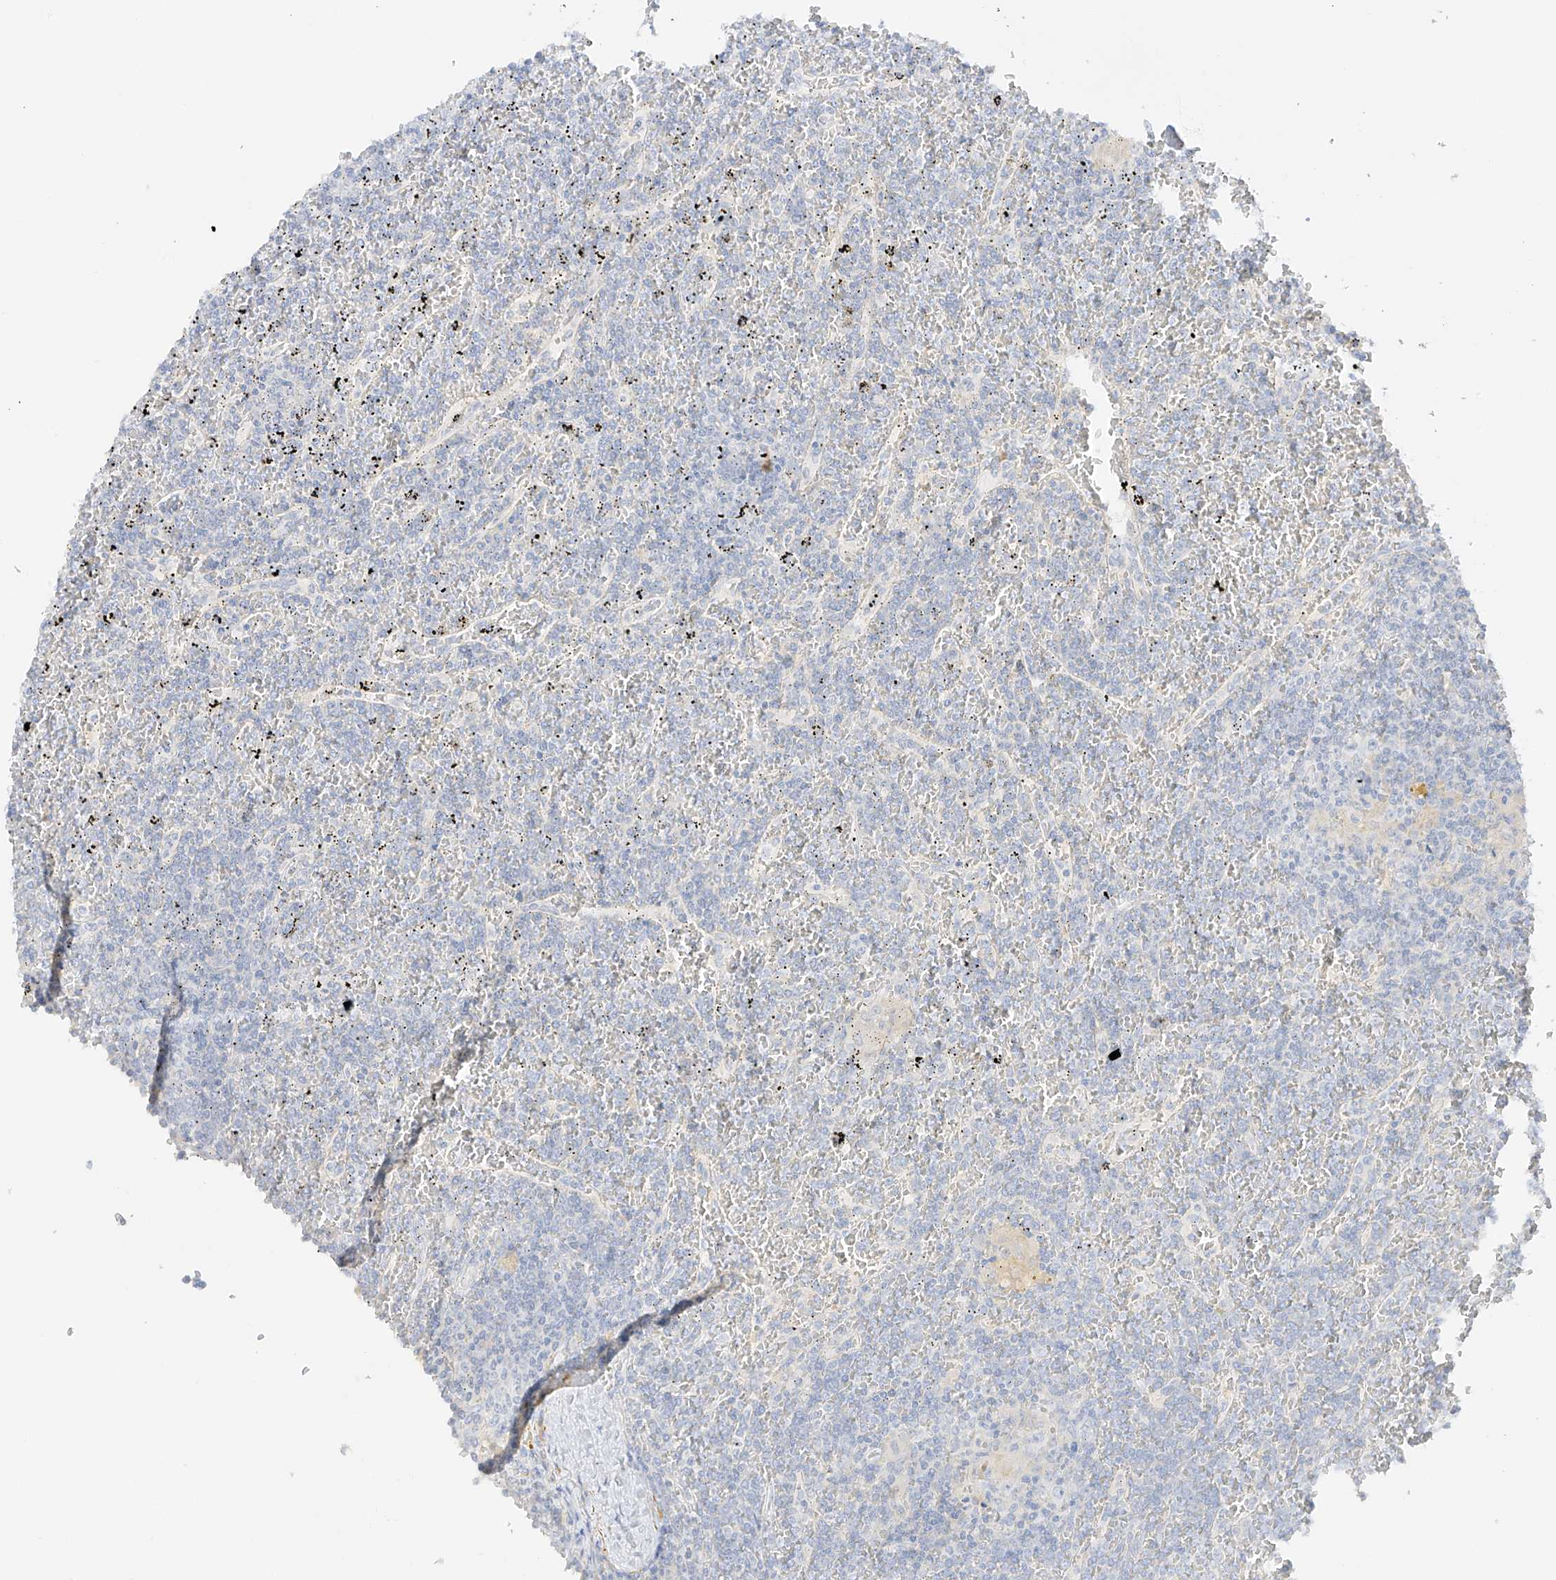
{"staining": {"intensity": "negative", "quantity": "none", "location": "none"}, "tissue": "lymphoma", "cell_type": "Tumor cells", "image_type": "cancer", "snomed": [{"axis": "morphology", "description": "Malignant lymphoma, non-Hodgkin's type, Low grade"}, {"axis": "topography", "description": "Spleen"}], "caption": "The micrograph demonstrates no staining of tumor cells in lymphoma. The staining is performed using DAB brown chromogen with nuclei counter-stained in using hematoxylin.", "gene": "ZBTB41", "patient": {"sex": "female", "age": 19}}